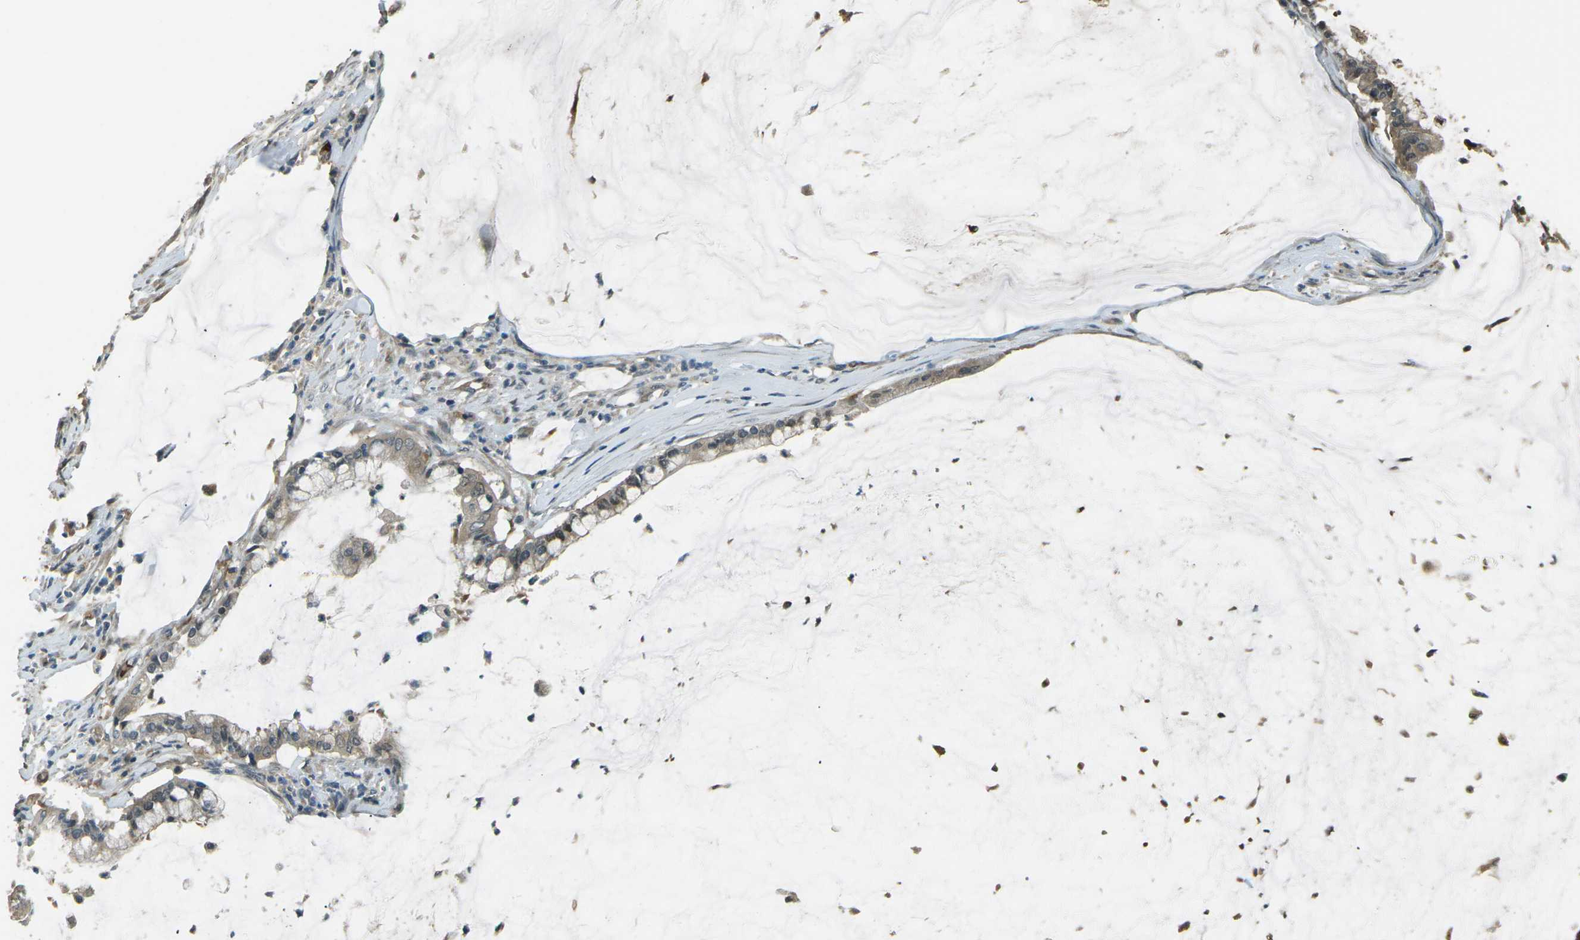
{"staining": {"intensity": "weak", "quantity": ">75%", "location": "cytoplasmic/membranous,nuclear"}, "tissue": "pancreatic cancer", "cell_type": "Tumor cells", "image_type": "cancer", "snomed": [{"axis": "morphology", "description": "Adenocarcinoma, NOS"}, {"axis": "topography", "description": "Pancreas"}], "caption": "The image exhibits staining of pancreatic cancer (adenocarcinoma), revealing weak cytoplasmic/membranous and nuclear protein expression (brown color) within tumor cells.", "gene": "TOR1A", "patient": {"sex": "male", "age": 41}}